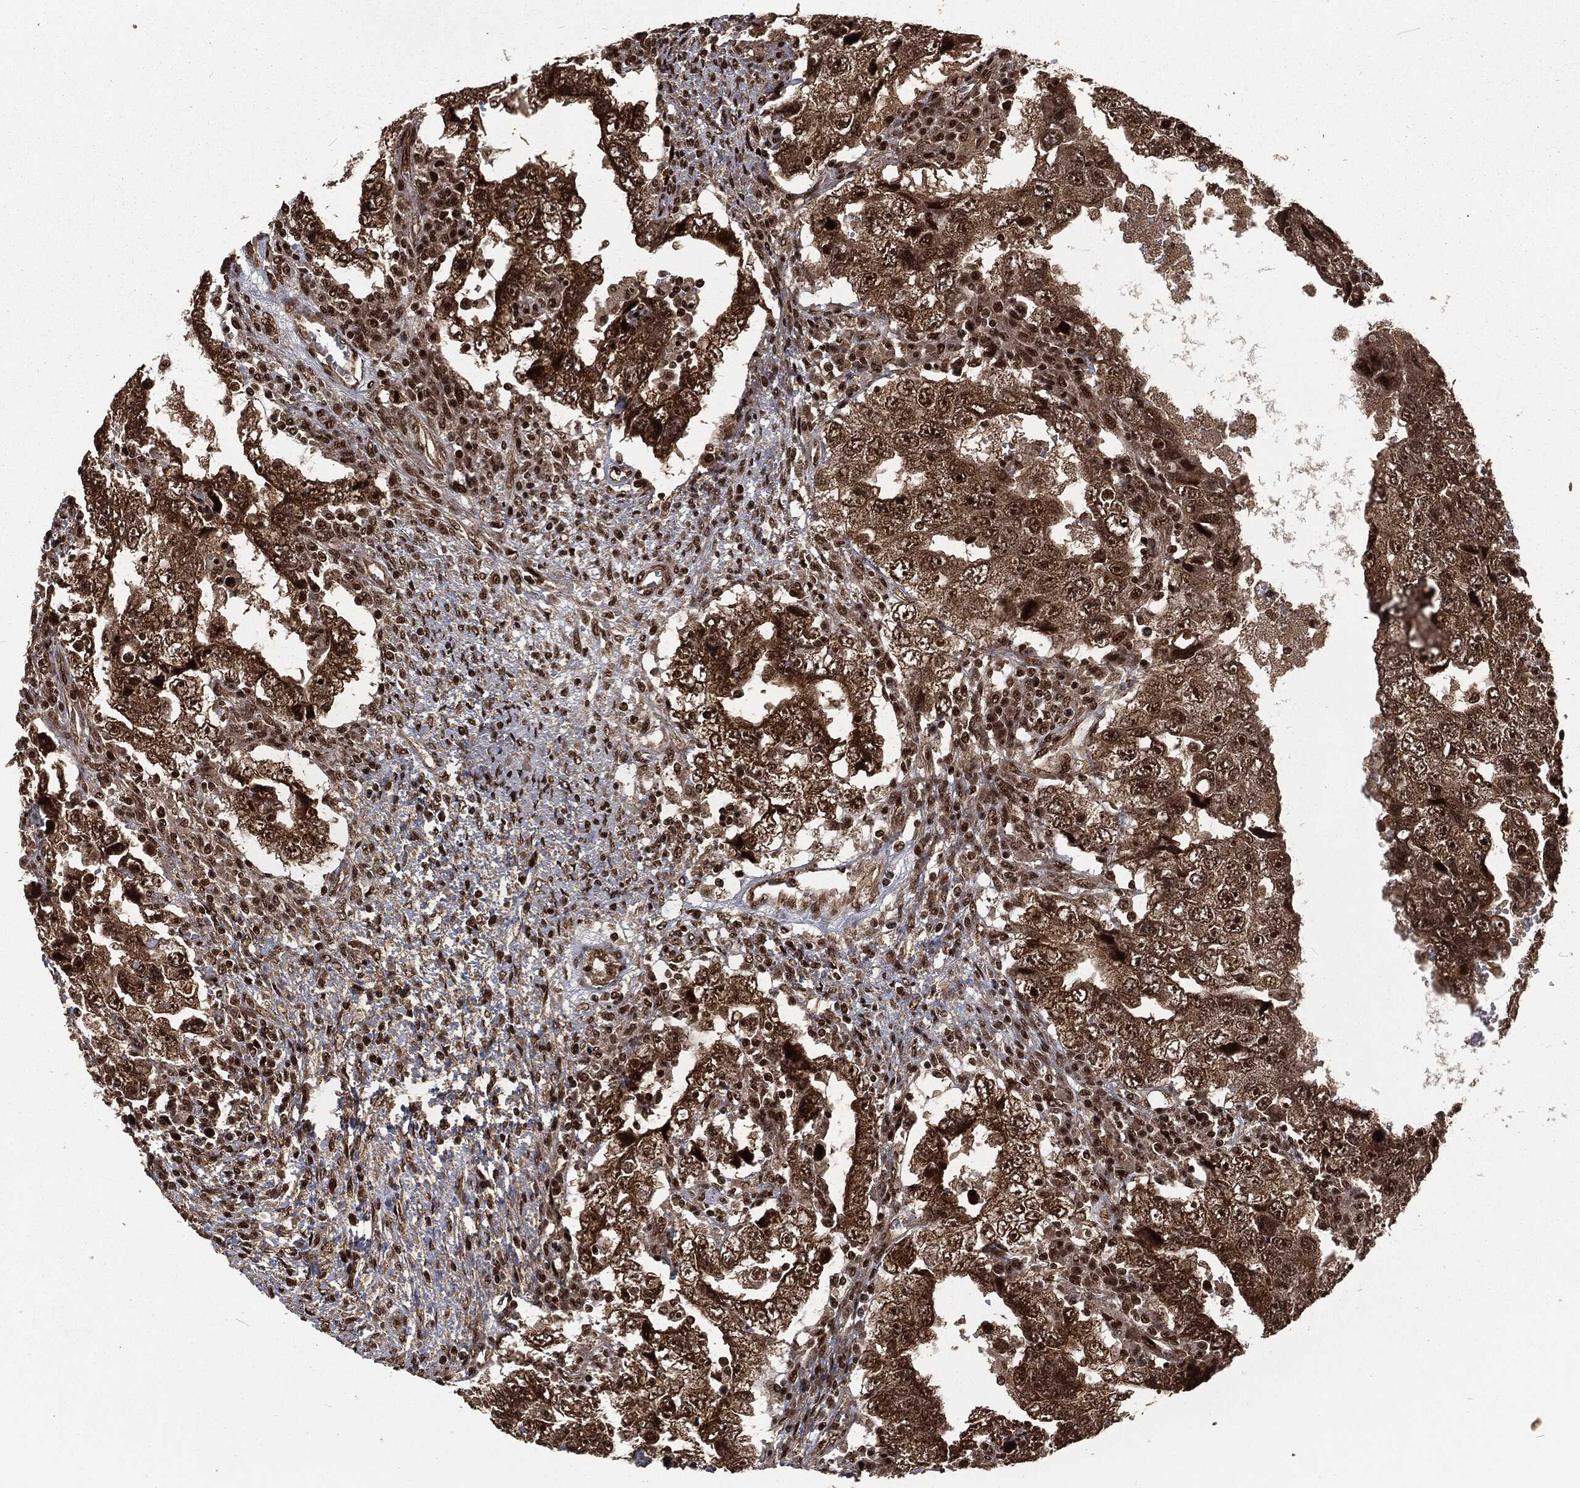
{"staining": {"intensity": "strong", "quantity": "25%-75%", "location": "cytoplasmic/membranous,nuclear"}, "tissue": "testis cancer", "cell_type": "Tumor cells", "image_type": "cancer", "snomed": [{"axis": "morphology", "description": "Carcinoma, Embryonal, NOS"}, {"axis": "topography", "description": "Testis"}], "caption": "Embryonal carcinoma (testis) tissue shows strong cytoplasmic/membranous and nuclear expression in approximately 25%-75% of tumor cells Using DAB (brown) and hematoxylin (blue) stains, captured at high magnification using brightfield microscopy.", "gene": "NGRN", "patient": {"sex": "male", "age": 26}}